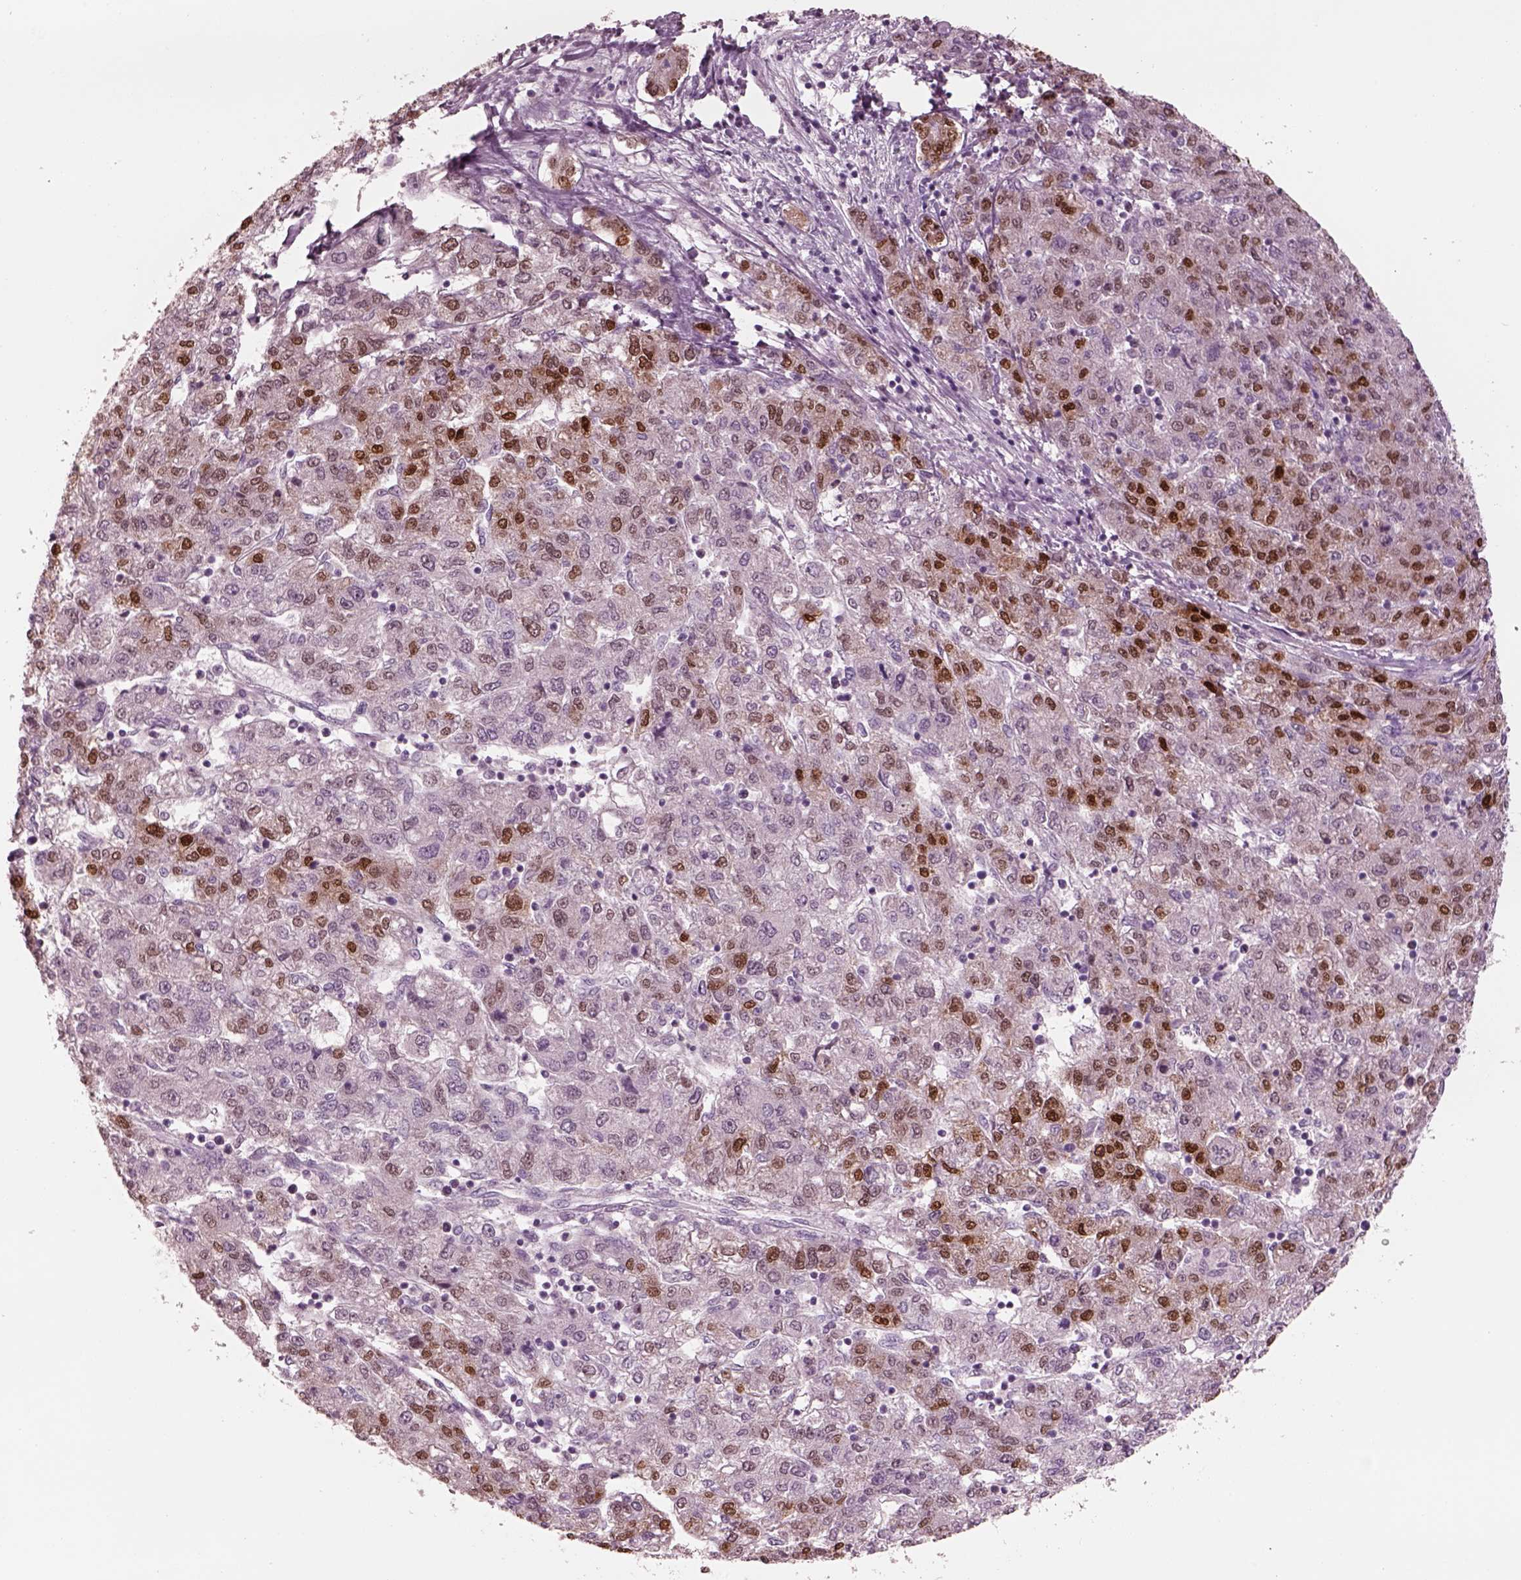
{"staining": {"intensity": "strong", "quantity": "25%-75%", "location": "nuclear"}, "tissue": "liver cancer", "cell_type": "Tumor cells", "image_type": "cancer", "snomed": [{"axis": "morphology", "description": "Carcinoma, Hepatocellular, NOS"}, {"axis": "topography", "description": "Liver"}], "caption": "Immunohistochemical staining of liver hepatocellular carcinoma reveals high levels of strong nuclear staining in approximately 25%-75% of tumor cells.", "gene": "SOX9", "patient": {"sex": "male", "age": 56}}